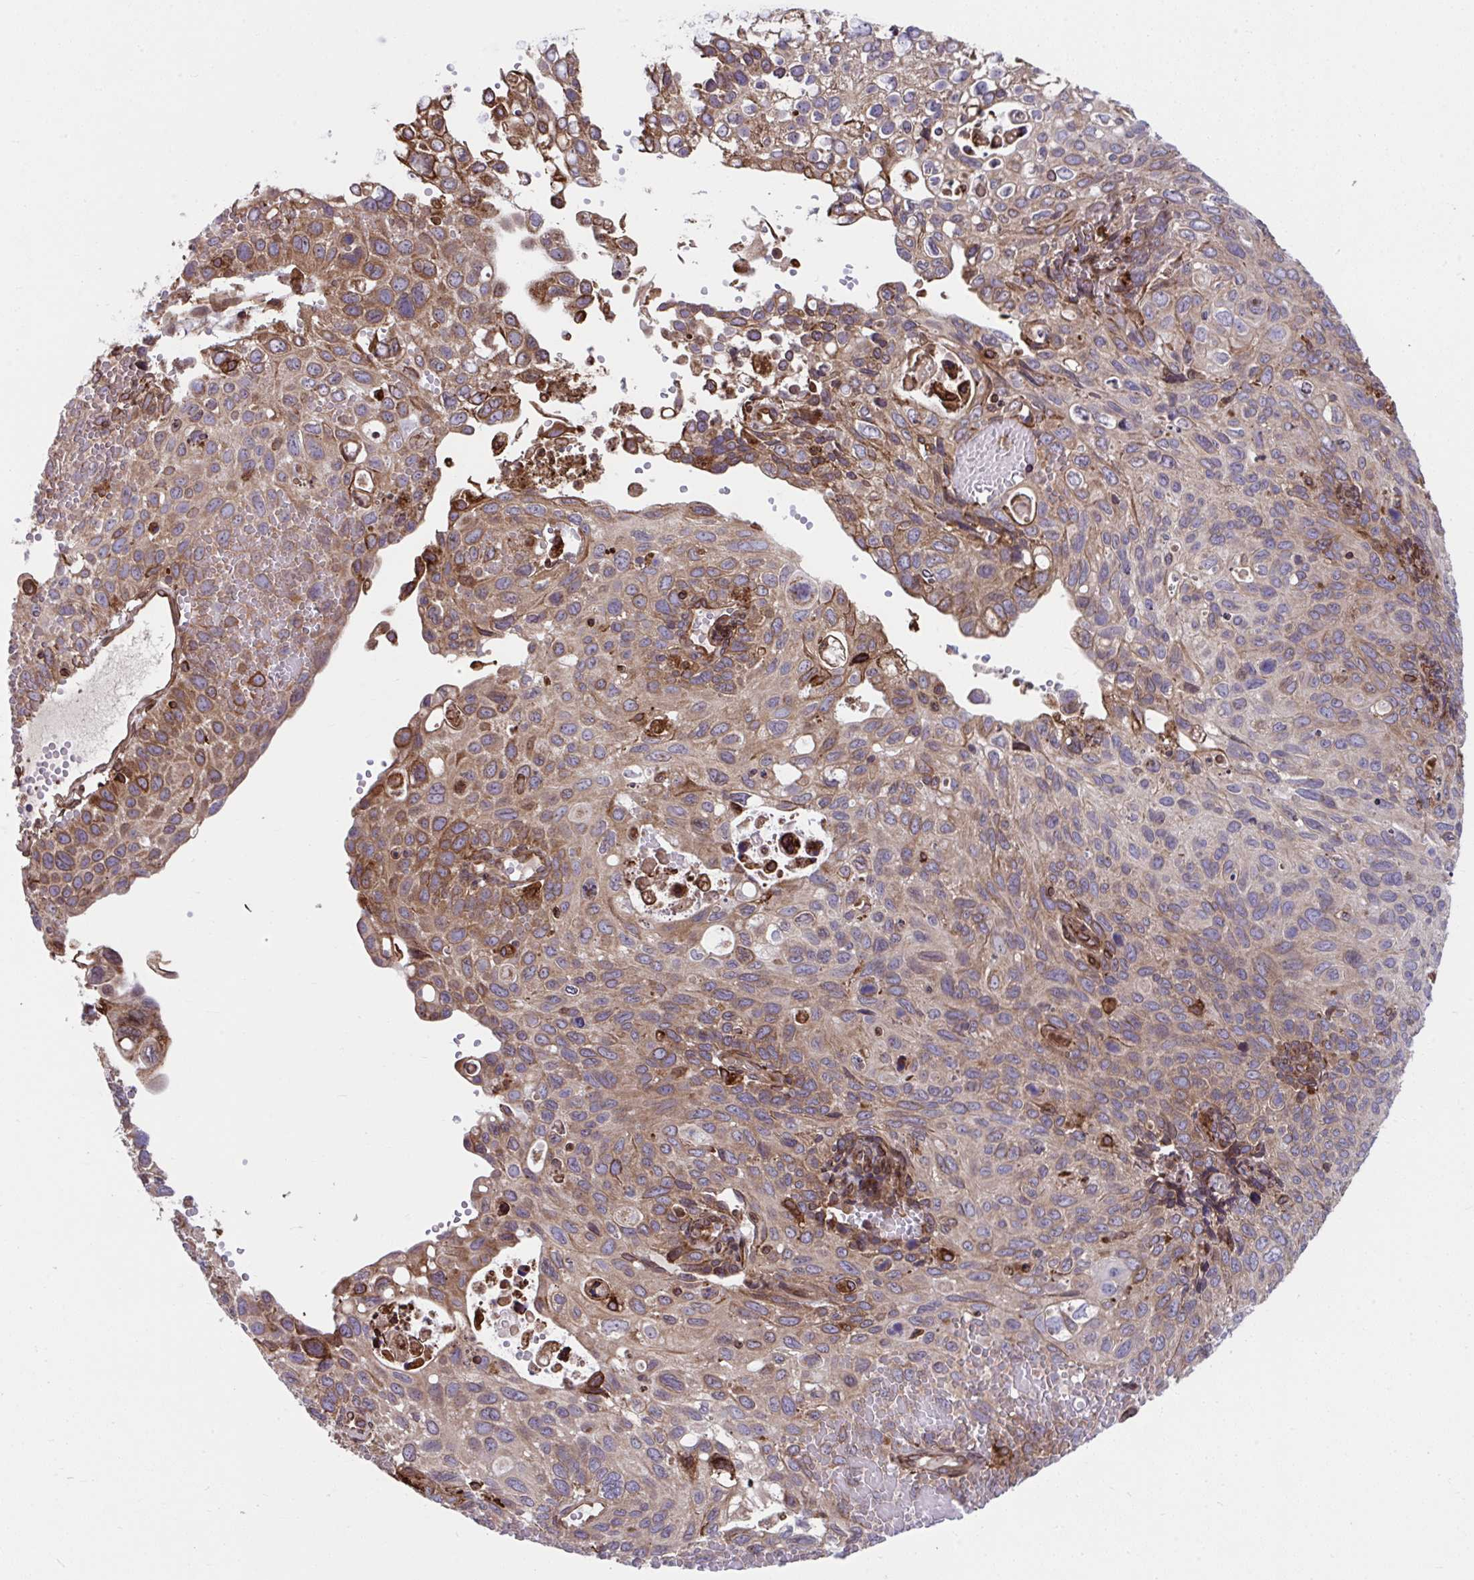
{"staining": {"intensity": "moderate", "quantity": "25%-75%", "location": "cytoplasmic/membranous"}, "tissue": "cervical cancer", "cell_type": "Tumor cells", "image_type": "cancer", "snomed": [{"axis": "morphology", "description": "Squamous cell carcinoma, NOS"}, {"axis": "topography", "description": "Cervix"}], "caption": "About 25%-75% of tumor cells in cervical cancer exhibit moderate cytoplasmic/membranous protein positivity as visualized by brown immunohistochemical staining.", "gene": "STIM2", "patient": {"sex": "female", "age": 70}}